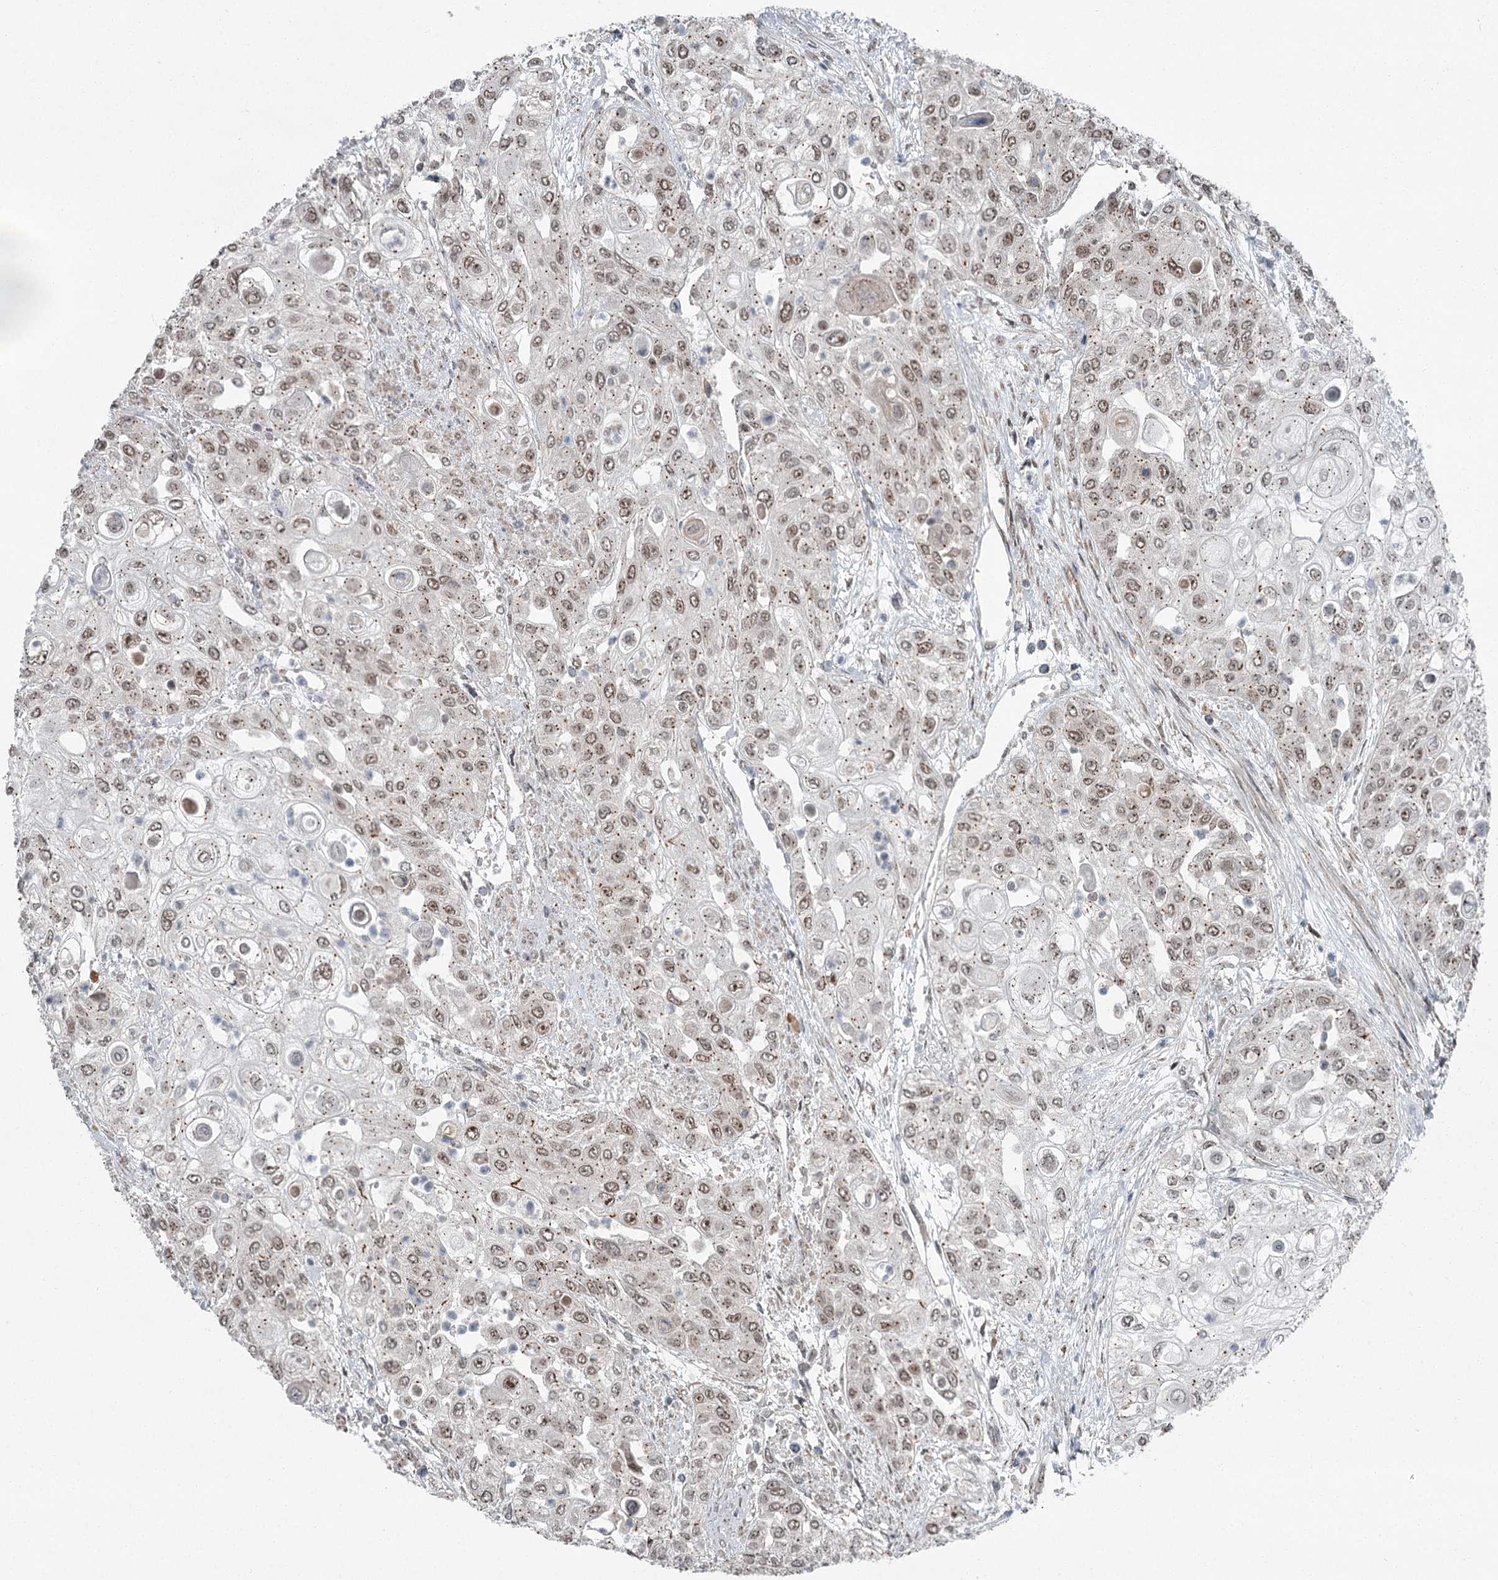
{"staining": {"intensity": "weak", "quantity": "25%-75%", "location": "nuclear"}, "tissue": "urothelial cancer", "cell_type": "Tumor cells", "image_type": "cancer", "snomed": [{"axis": "morphology", "description": "Urothelial carcinoma, High grade"}, {"axis": "topography", "description": "Urinary bladder"}], "caption": "Immunohistochemistry of human urothelial carcinoma (high-grade) exhibits low levels of weak nuclear positivity in approximately 25%-75% of tumor cells.", "gene": "EXOSC1", "patient": {"sex": "female", "age": 79}}